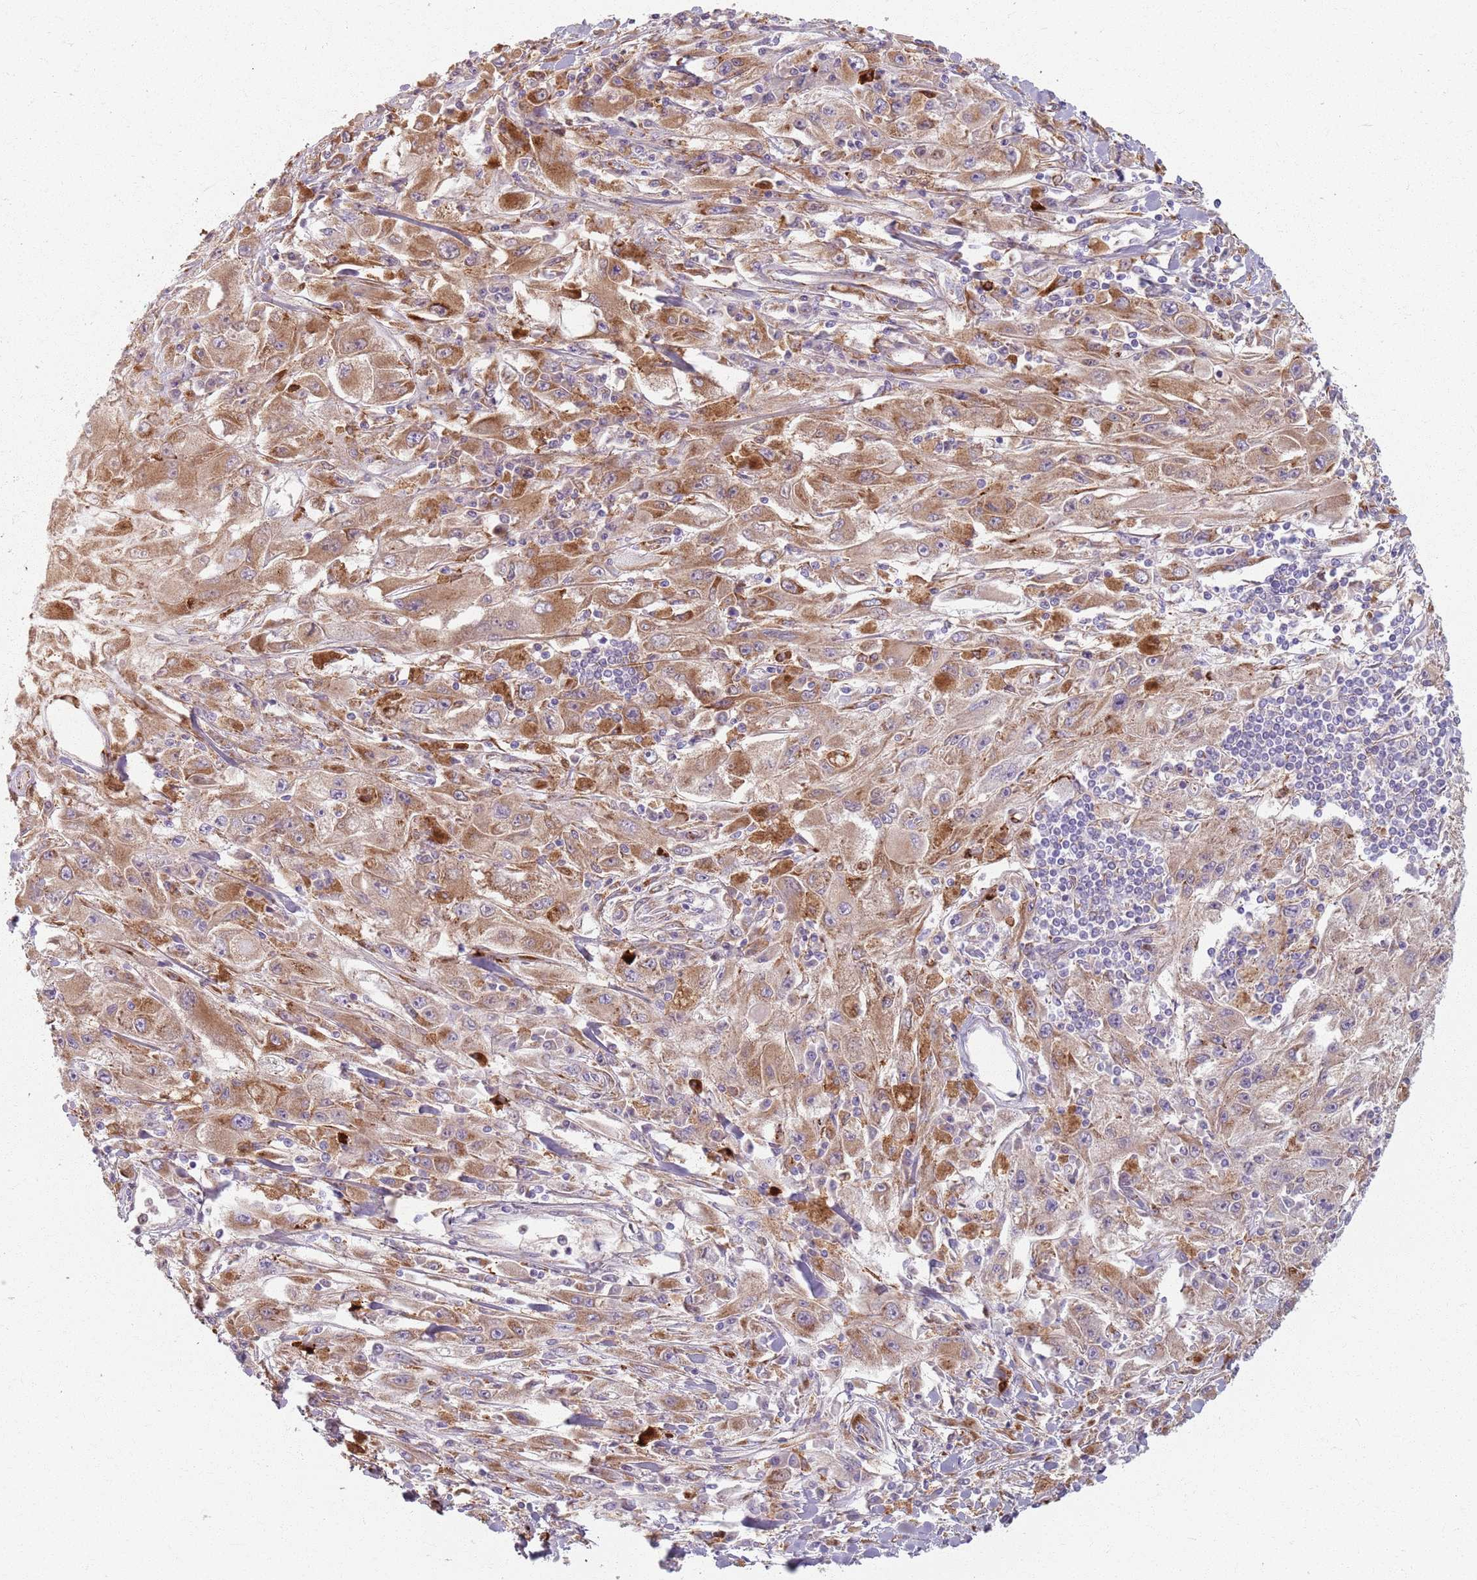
{"staining": {"intensity": "moderate", "quantity": "25%-75%", "location": "cytoplasmic/membranous"}, "tissue": "melanoma", "cell_type": "Tumor cells", "image_type": "cancer", "snomed": [{"axis": "morphology", "description": "Malignant melanoma, Metastatic site"}, {"axis": "topography", "description": "Skin"}], "caption": "IHC photomicrograph of malignant melanoma (metastatic site) stained for a protein (brown), which reveals medium levels of moderate cytoplasmic/membranous staining in approximately 25%-75% of tumor cells.", "gene": "COLGALT1", "patient": {"sex": "male", "age": 53}}